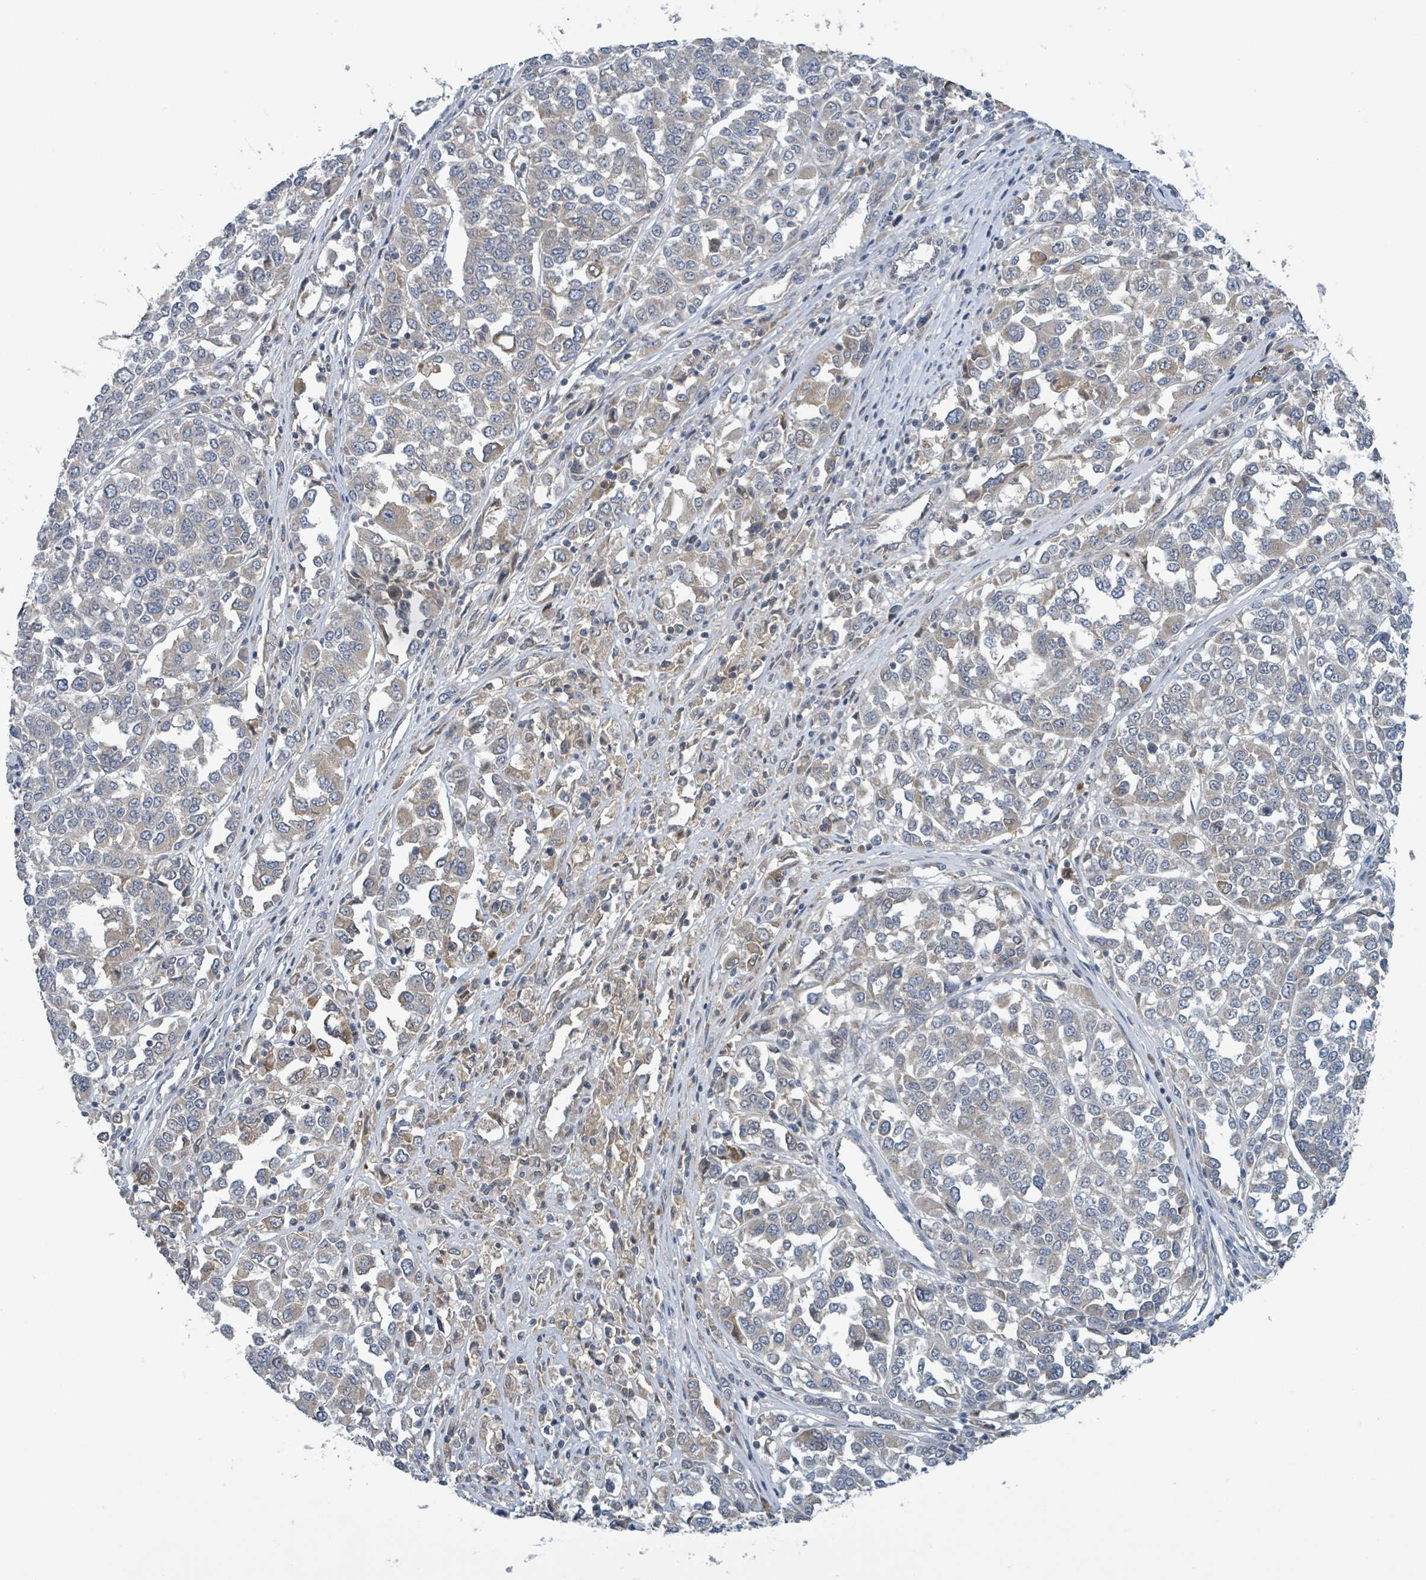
{"staining": {"intensity": "weak", "quantity": "<25%", "location": "cytoplasmic/membranous"}, "tissue": "melanoma", "cell_type": "Tumor cells", "image_type": "cancer", "snomed": [{"axis": "morphology", "description": "Malignant melanoma, Metastatic site"}, {"axis": "topography", "description": "Lymph node"}], "caption": "Tumor cells show no significant expression in melanoma.", "gene": "CCDC121", "patient": {"sex": "male", "age": 44}}